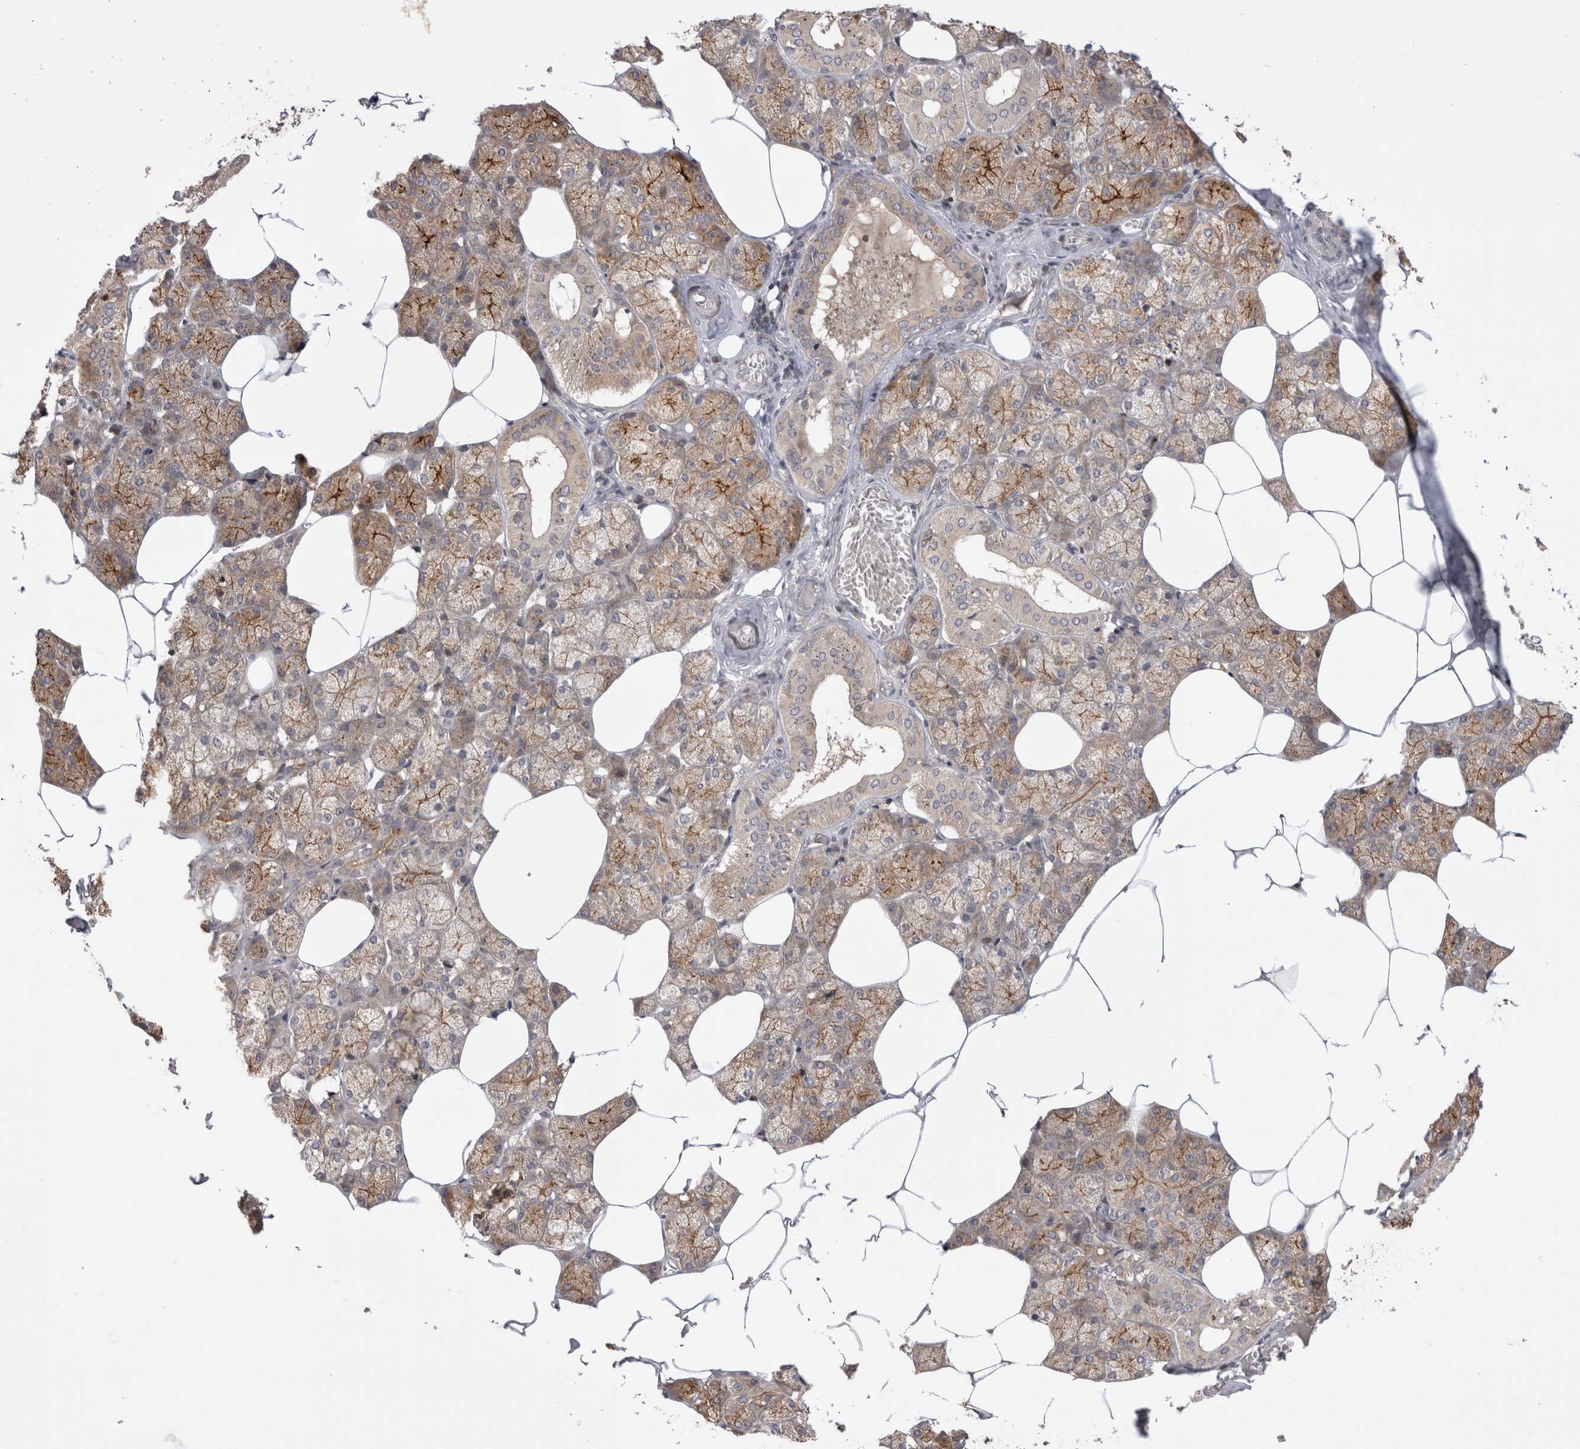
{"staining": {"intensity": "moderate", "quantity": ">75%", "location": "cytoplasmic/membranous"}, "tissue": "salivary gland", "cell_type": "Glandular cells", "image_type": "normal", "snomed": [{"axis": "morphology", "description": "Normal tissue, NOS"}, {"axis": "topography", "description": "Salivary gland"}], "caption": "Immunohistochemistry (IHC) photomicrograph of benign salivary gland: human salivary gland stained using immunohistochemistry shows medium levels of moderate protein expression localized specifically in the cytoplasmic/membranous of glandular cells, appearing as a cytoplasmic/membranous brown color.", "gene": "PLEKHM1", "patient": {"sex": "male", "age": 62}}